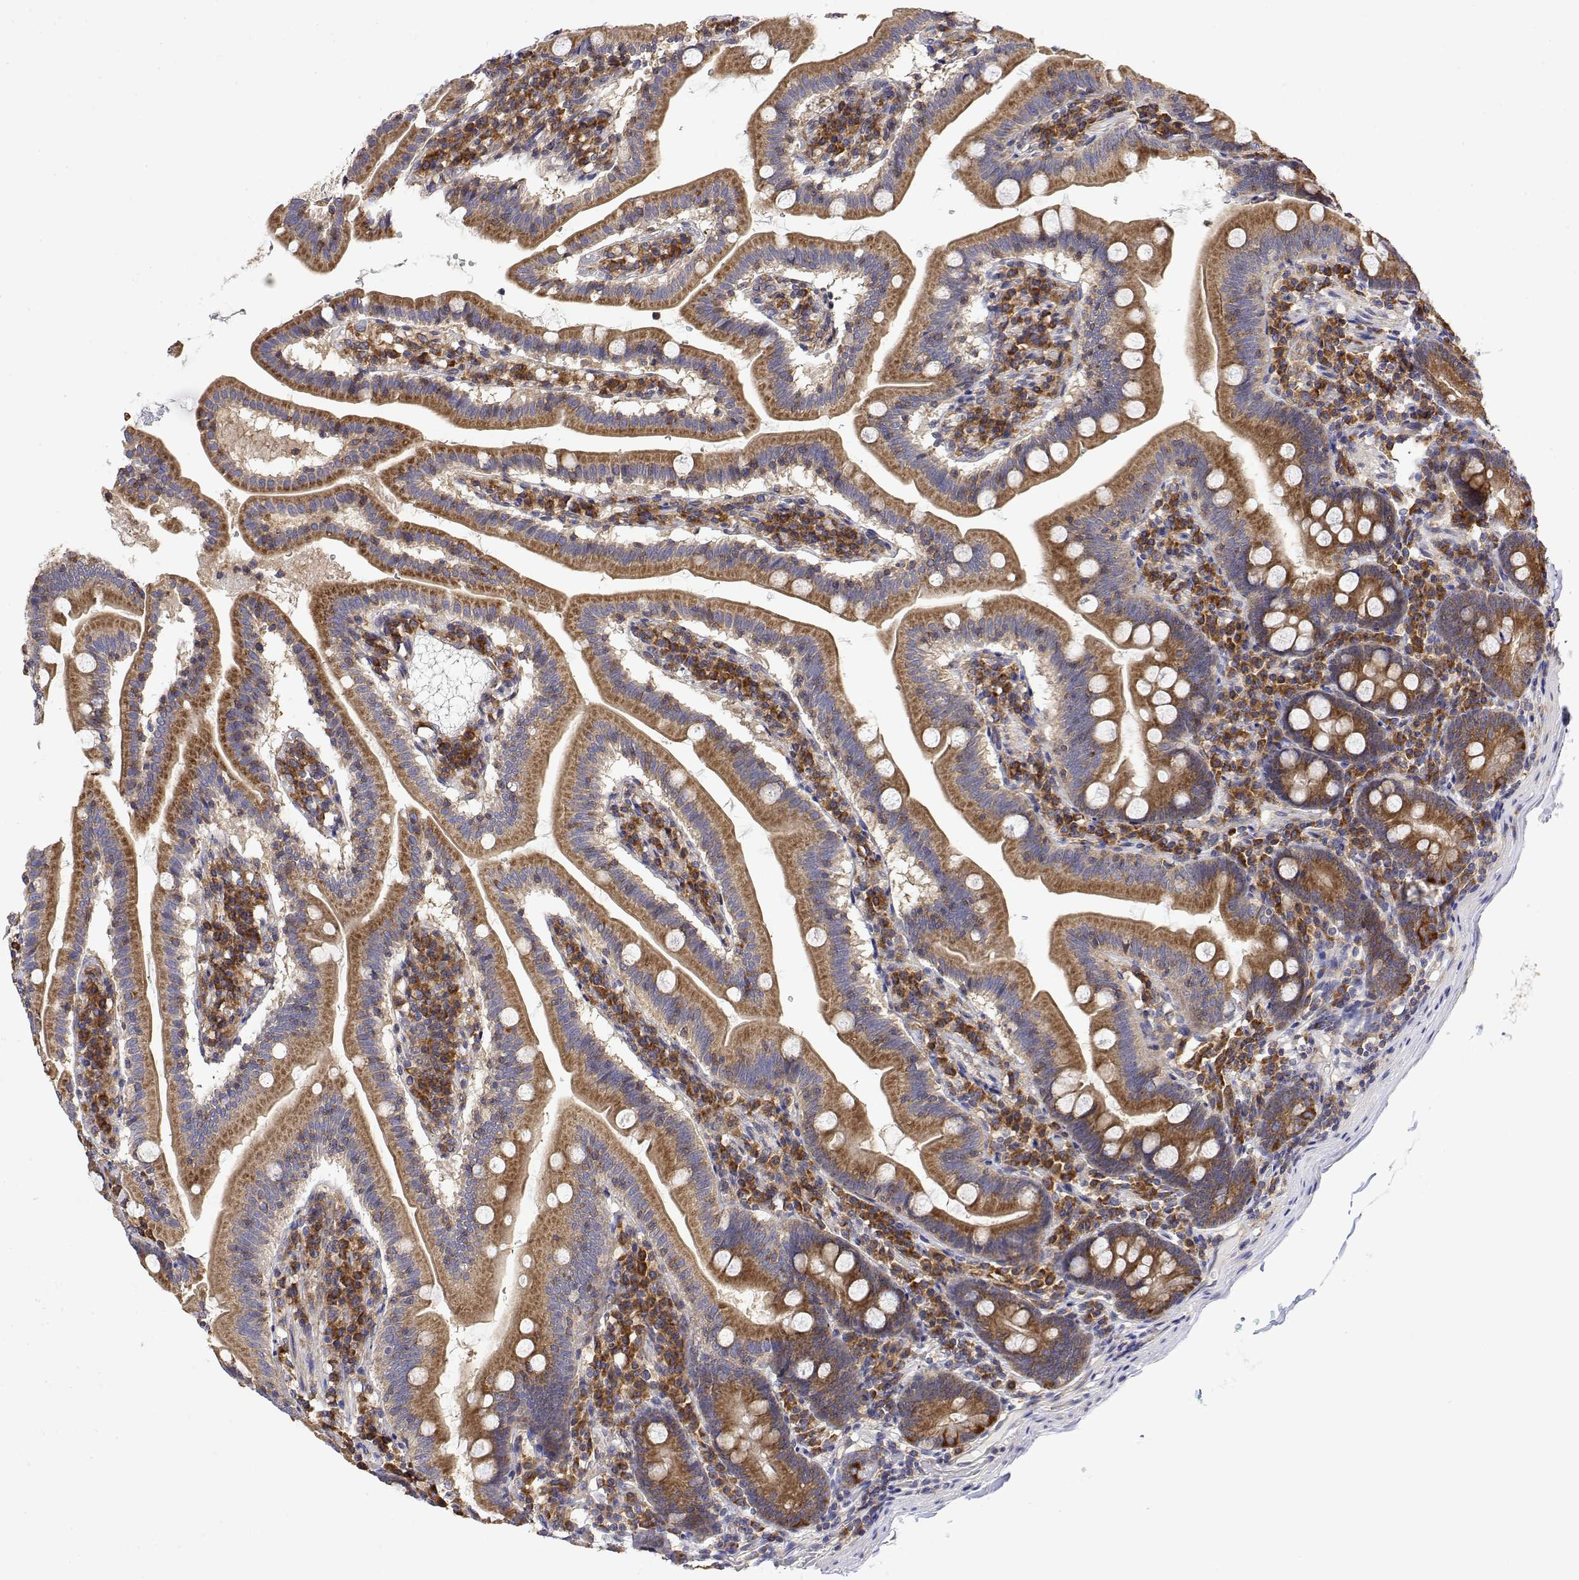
{"staining": {"intensity": "moderate", "quantity": ">75%", "location": "cytoplasmic/membranous"}, "tissue": "duodenum", "cell_type": "Glandular cells", "image_type": "normal", "snomed": [{"axis": "morphology", "description": "Normal tissue, NOS"}, {"axis": "topography", "description": "Duodenum"}], "caption": "Moderate cytoplasmic/membranous positivity for a protein is present in approximately >75% of glandular cells of unremarkable duodenum using immunohistochemistry (IHC).", "gene": "EEF1G", "patient": {"sex": "female", "age": 67}}